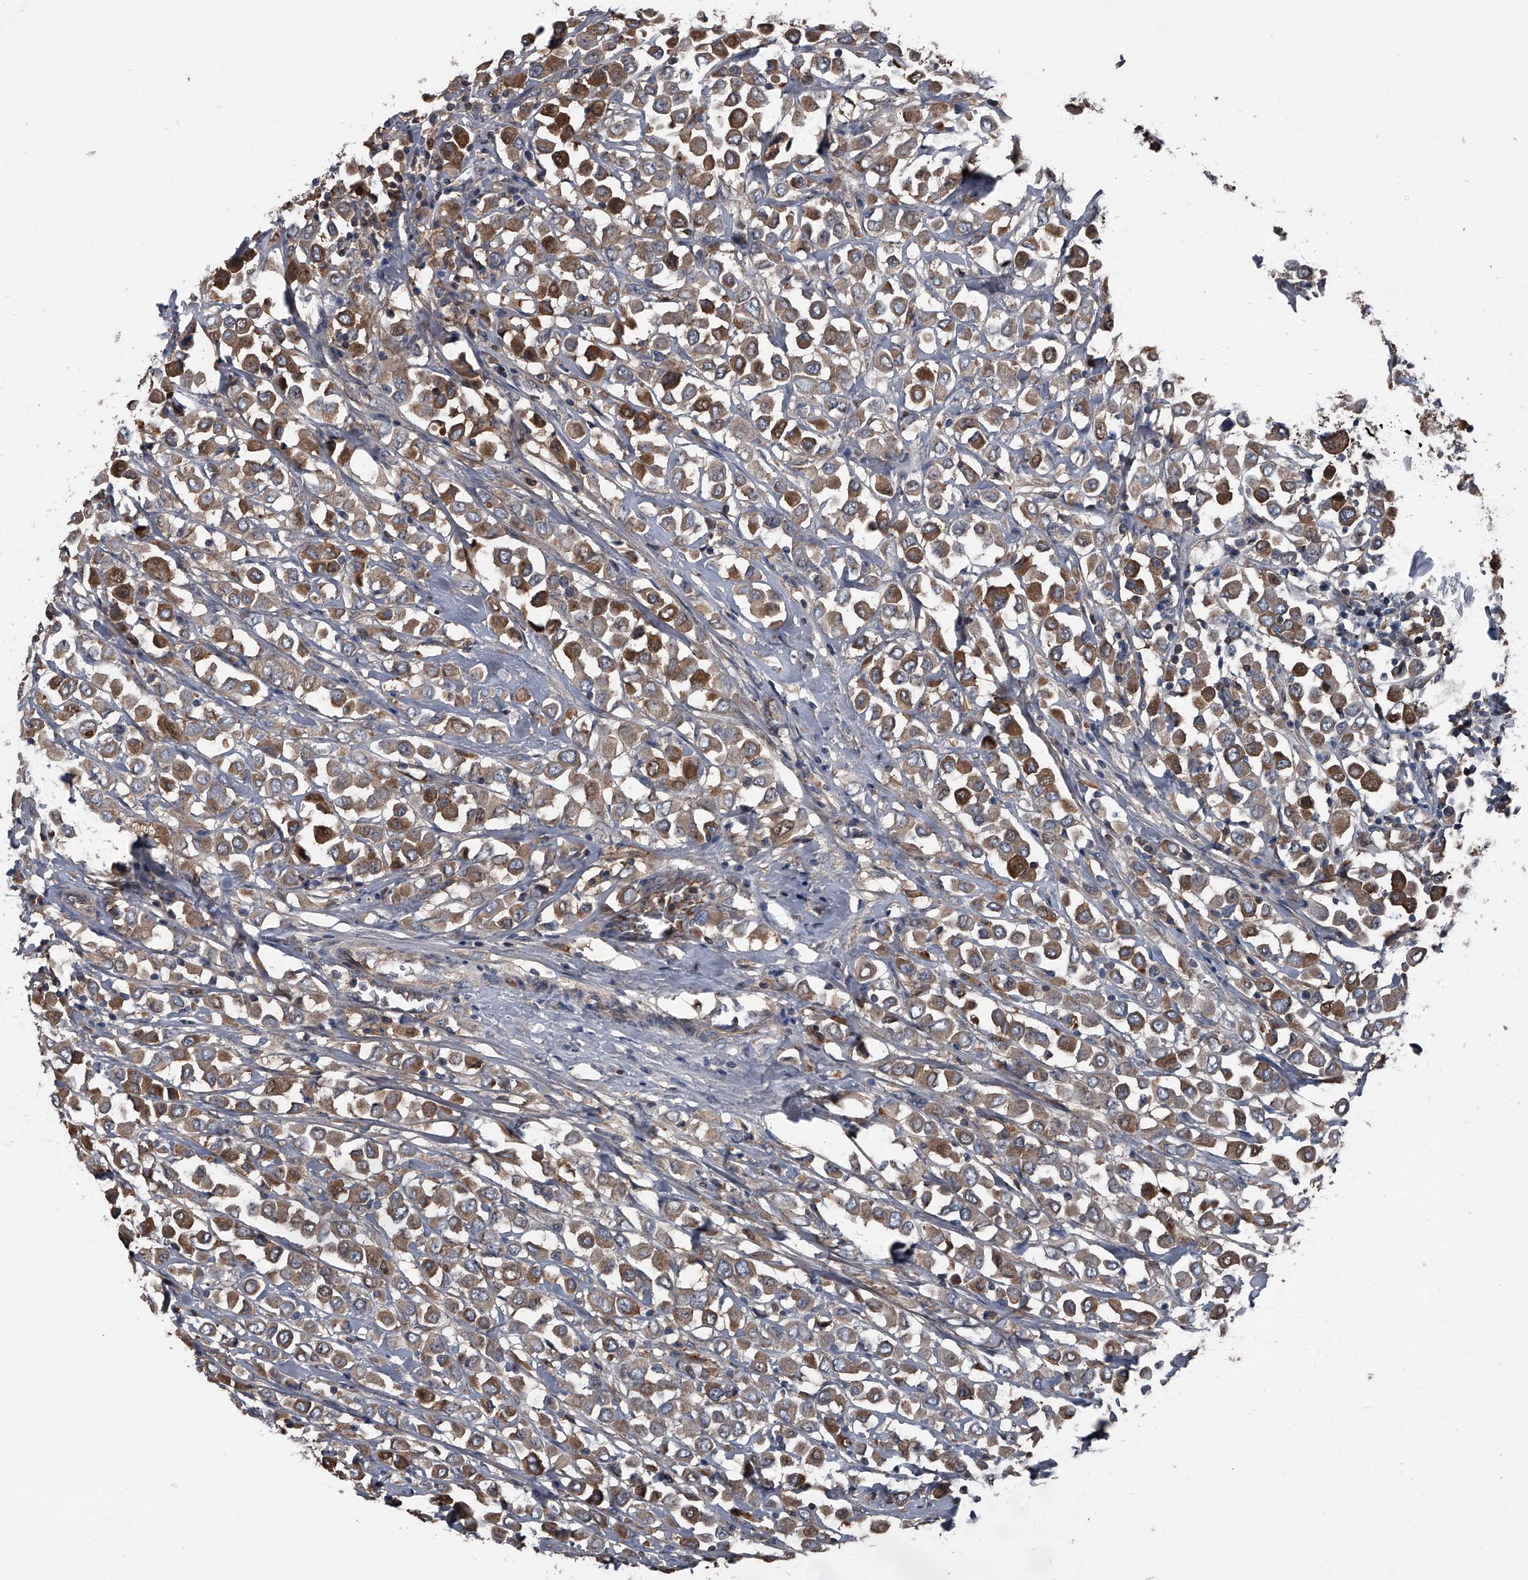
{"staining": {"intensity": "moderate", "quantity": ">75%", "location": "cytoplasmic/membranous"}, "tissue": "breast cancer", "cell_type": "Tumor cells", "image_type": "cancer", "snomed": [{"axis": "morphology", "description": "Duct carcinoma"}, {"axis": "topography", "description": "Breast"}], "caption": "Human breast cancer stained with a protein marker reveals moderate staining in tumor cells.", "gene": "KIF13A", "patient": {"sex": "female", "age": 61}}